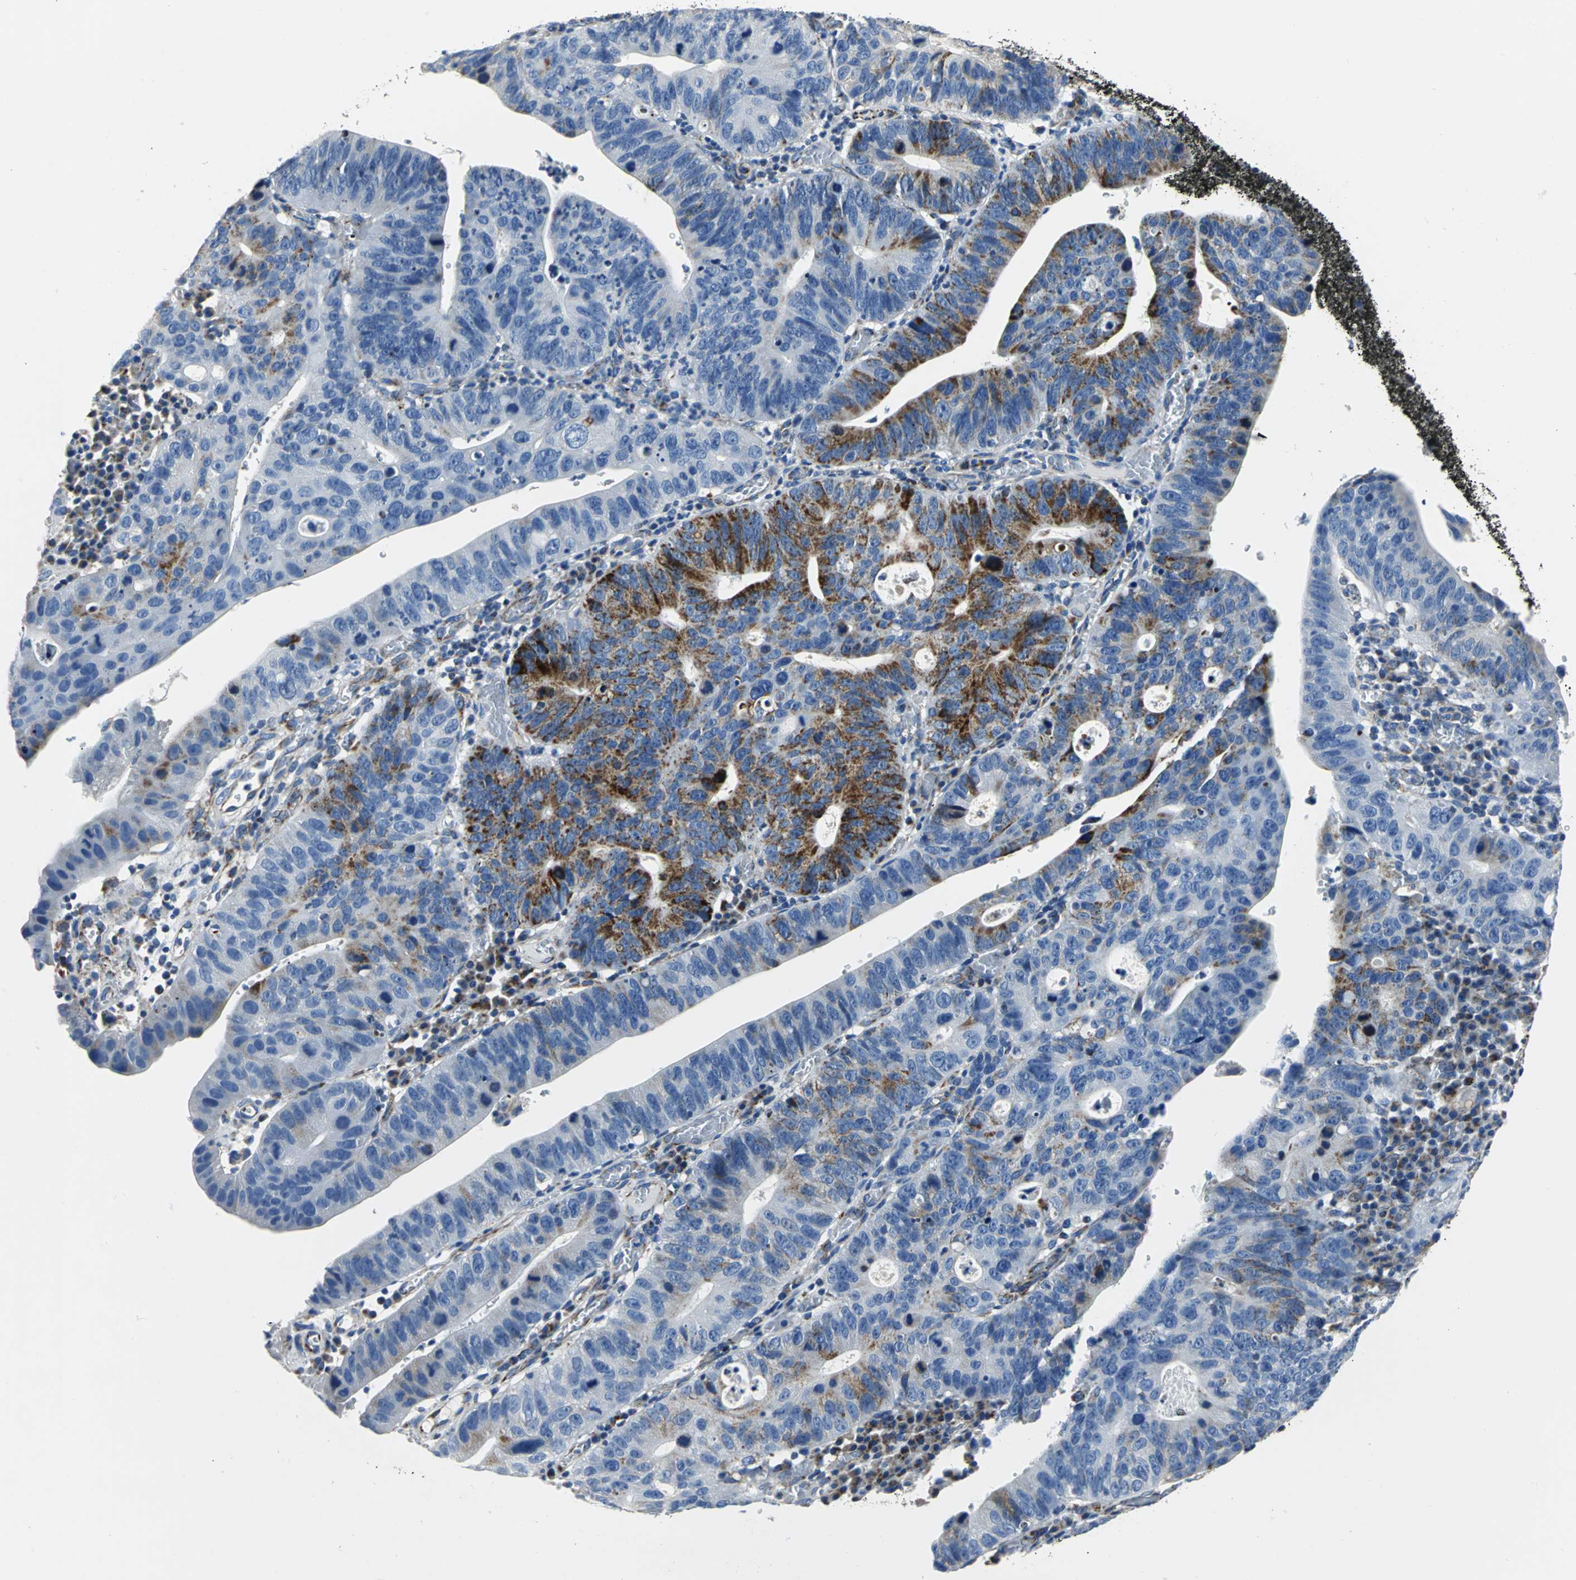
{"staining": {"intensity": "strong", "quantity": "<25%", "location": "cytoplasmic/membranous"}, "tissue": "stomach cancer", "cell_type": "Tumor cells", "image_type": "cancer", "snomed": [{"axis": "morphology", "description": "Adenocarcinoma, NOS"}, {"axis": "topography", "description": "Stomach"}], "caption": "Stomach cancer stained with a protein marker displays strong staining in tumor cells.", "gene": "IFI6", "patient": {"sex": "male", "age": 59}}